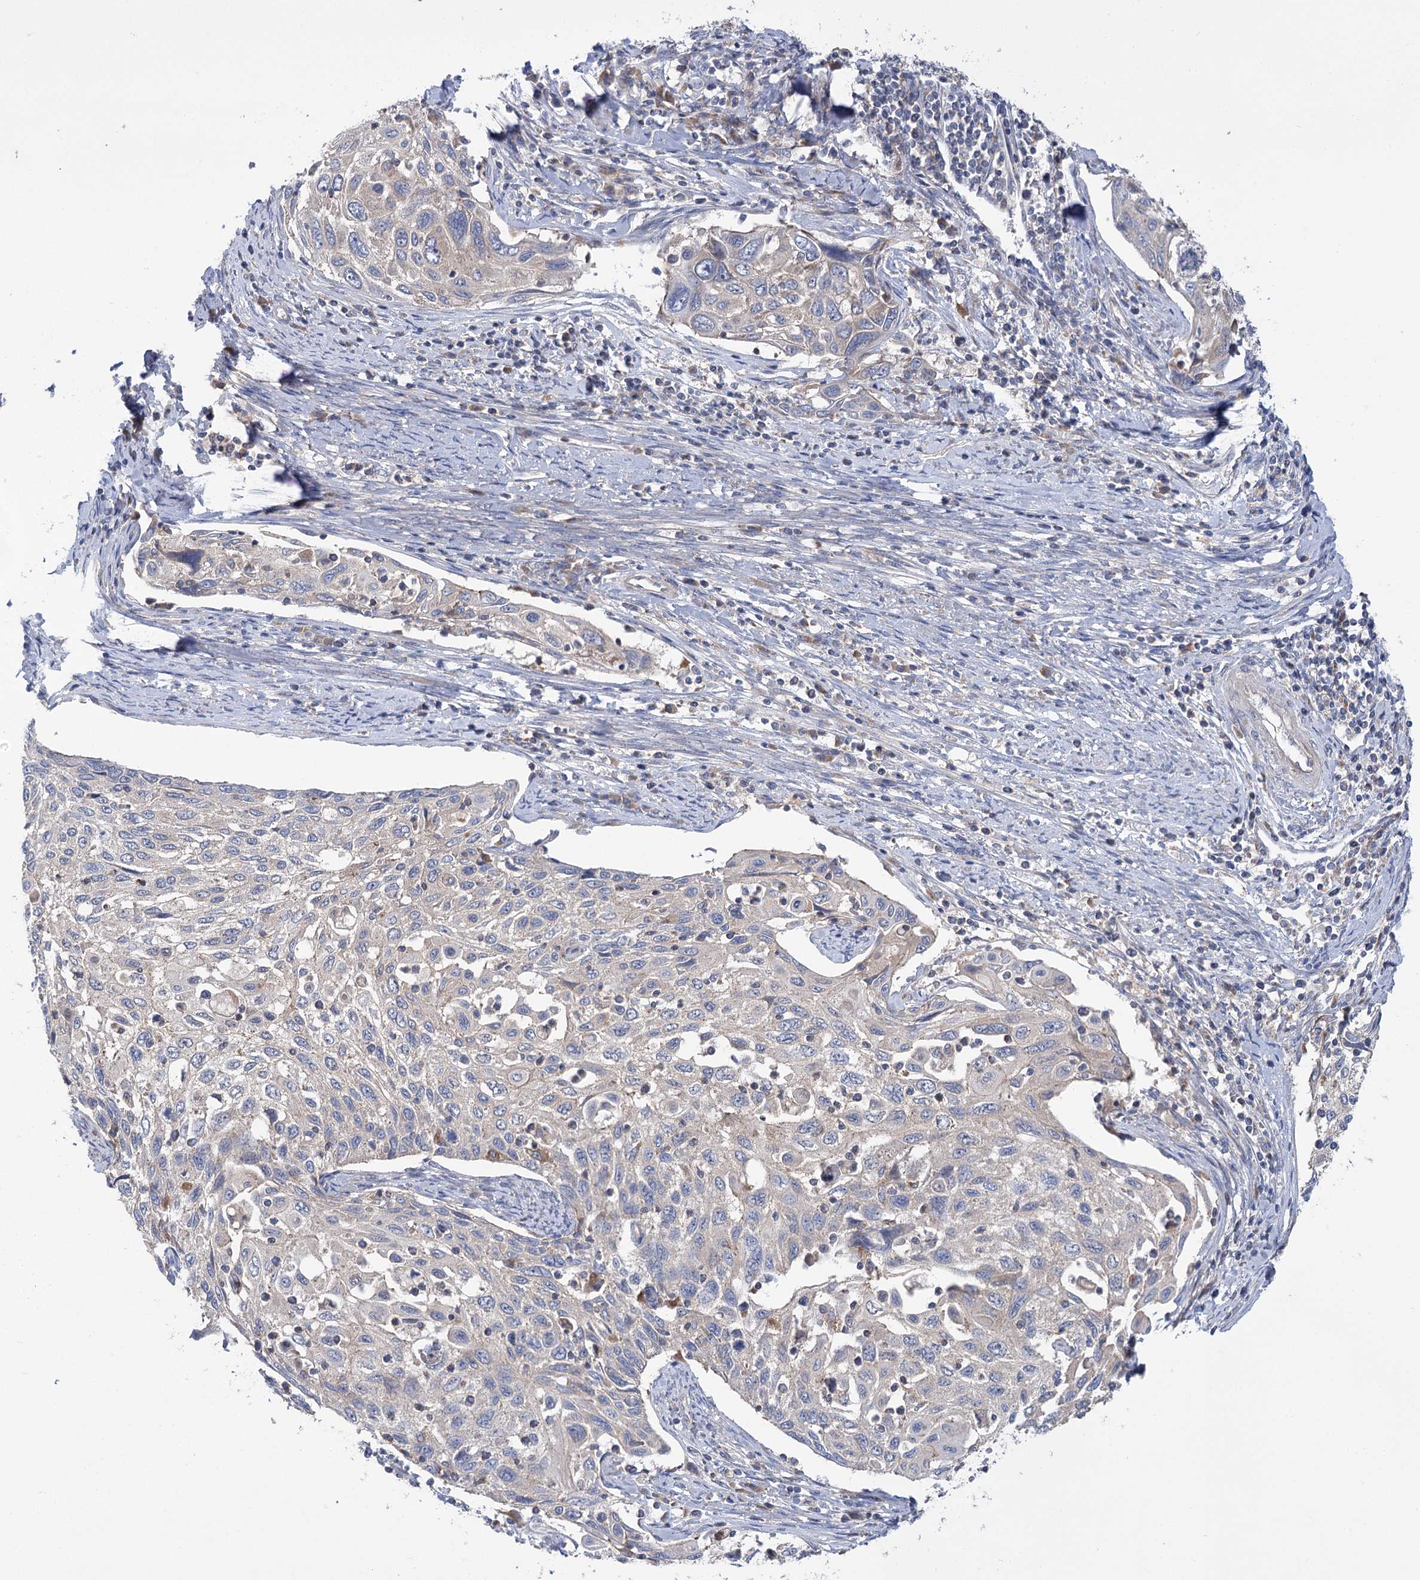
{"staining": {"intensity": "negative", "quantity": "none", "location": "none"}, "tissue": "cervical cancer", "cell_type": "Tumor cells", "image_type": "cancer", "snomed": [{"axis": "morphology", "description": "Squamous cell carcinoma, NOS"}, {"axis": "topography", "description": "Cervix"}], "caption": "Immunohistochemistry histopathology image of neoplastic tissue: human cervical cancer stained with DAB shows no significant protein staining in tumor cells.", "gene": "VPS37B", "patient": {"sex": "female", "age": 70}}